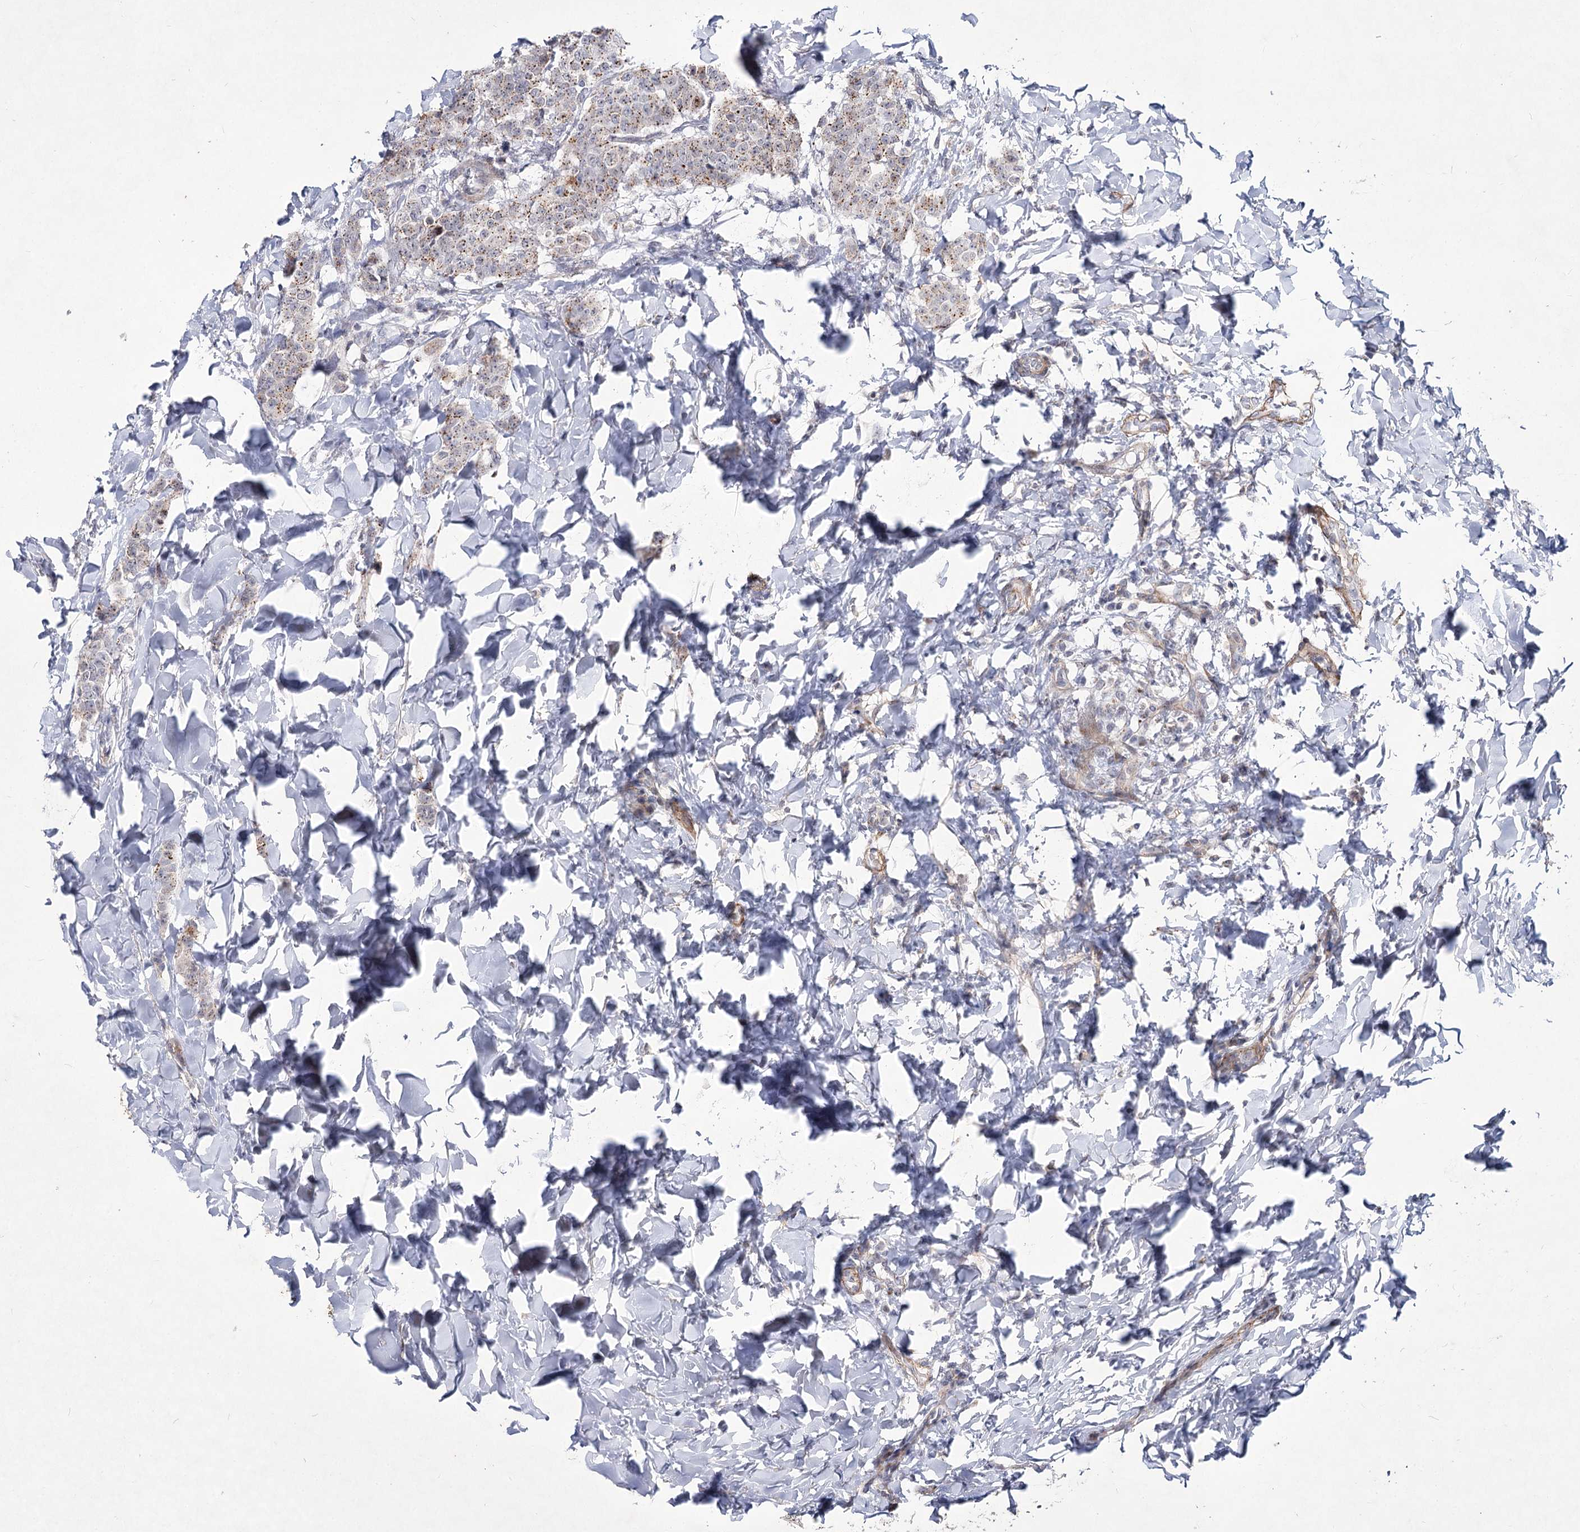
{"staining": {"intensity": "moderate", "quantity": "25%-75%", "location": "cytoplasmic/membranous"}, "tissue": "breast cancer", "cell_type": "Tumor cells", "image_type": "cancer", "snomed": [{"axis": "morphology", "description": "Duct carcinoma"}, {"axis": "topography", "description": "Breast"}], "caption": "Immunohistochemistry (IHC) histopathology image of neoplastic tissue: human invasive ductal carcinoma (breast) stained using IHC demonstrates medium levels of moderate protein expression localized specifically in the cytoplasmic/membranous of tumor cells, appearing as a cytoplasmic/membranous brown color.", "gene": "ATL2", "patient": {"sex": "female", "age": 40}}